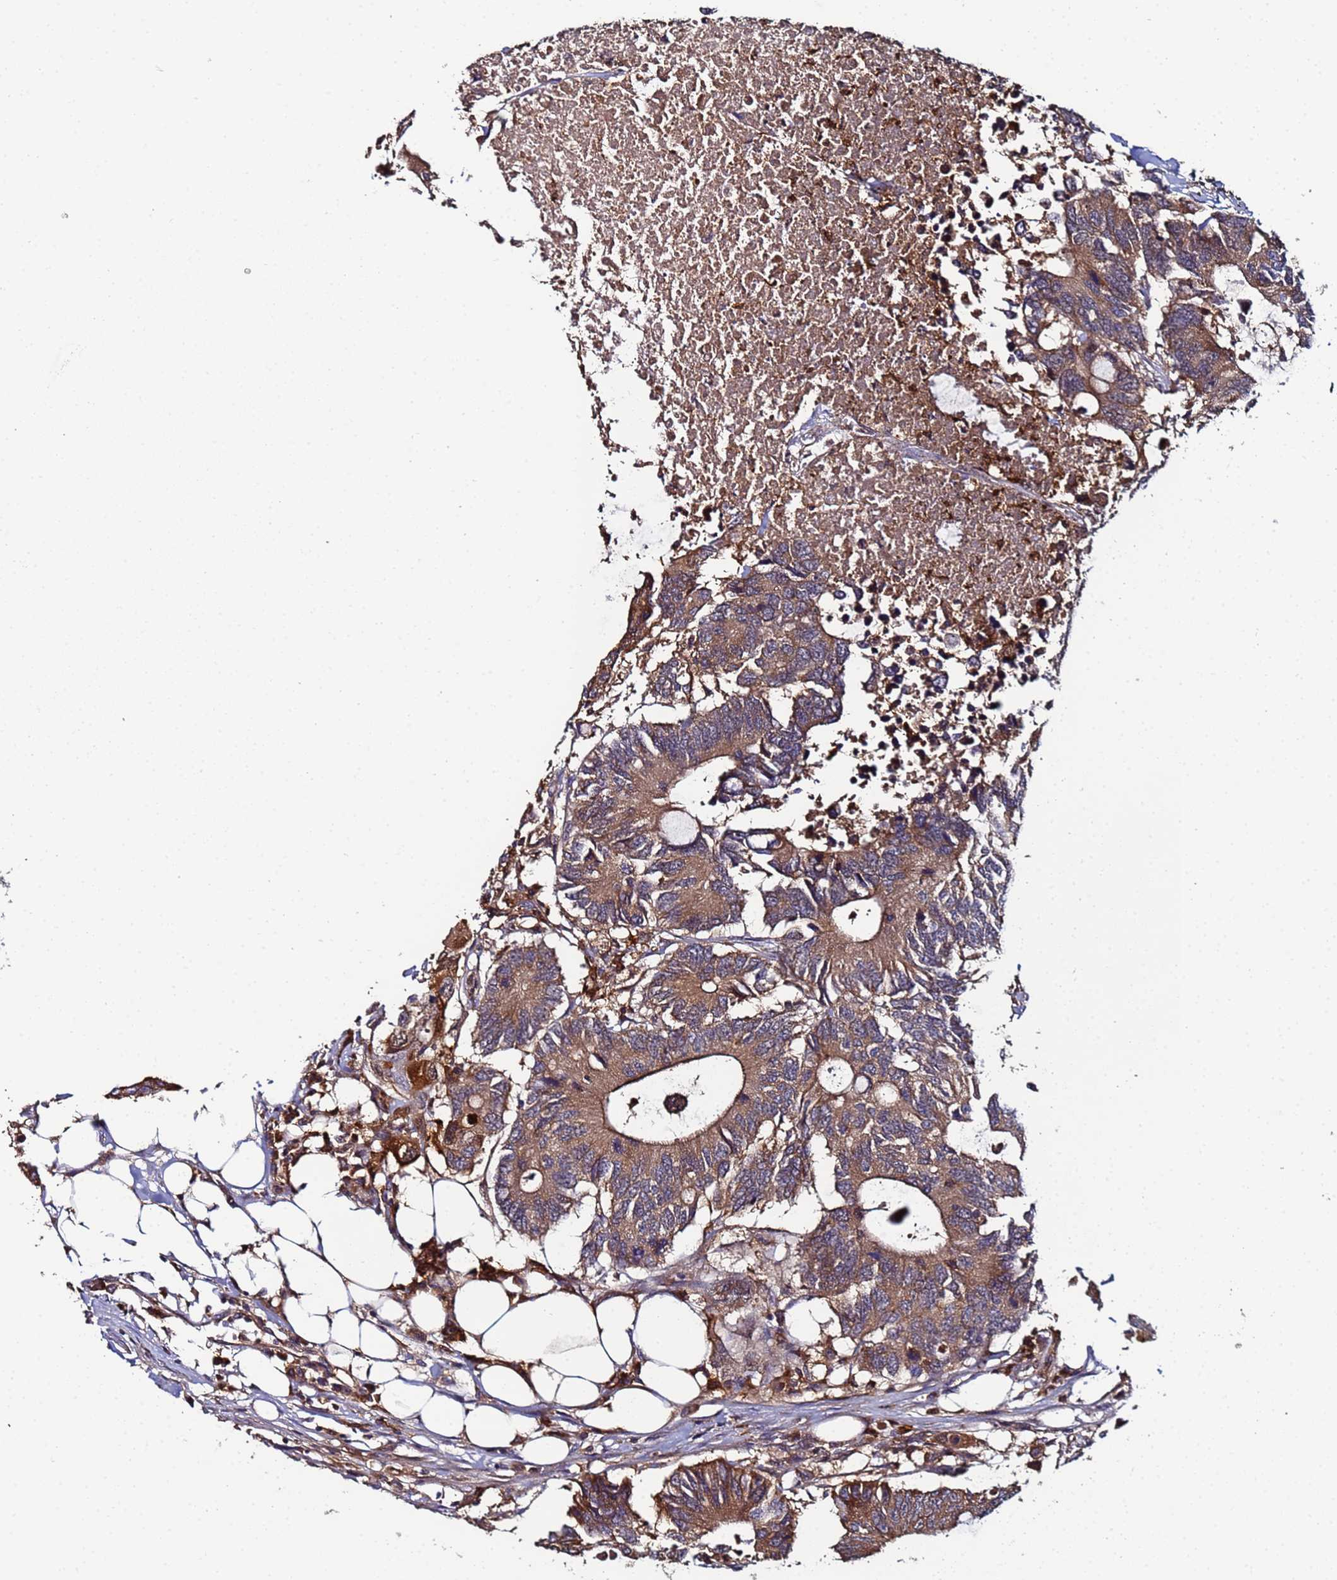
{"staining": {"intensity": "moderate", "quantity": ">75%", "location": "cytoplasmic/membranous"}, "tissue": "colorectal cancer", "cell_type": "Tumor cells", "image_type": "cancer", "snomed": [{"axis": "morphology", "description": "Adenocarcinoma, NOS"}, {"axis": "topography", "description": "Colon"}], "caption": "An image of human adenocarcinoma (colorectal) stained for a protein displays moderate cytoplasmic/membranous brown staining in tumor cells.", "gene": "CCDC127", "patient": {"sex": "male", "age": 71}}